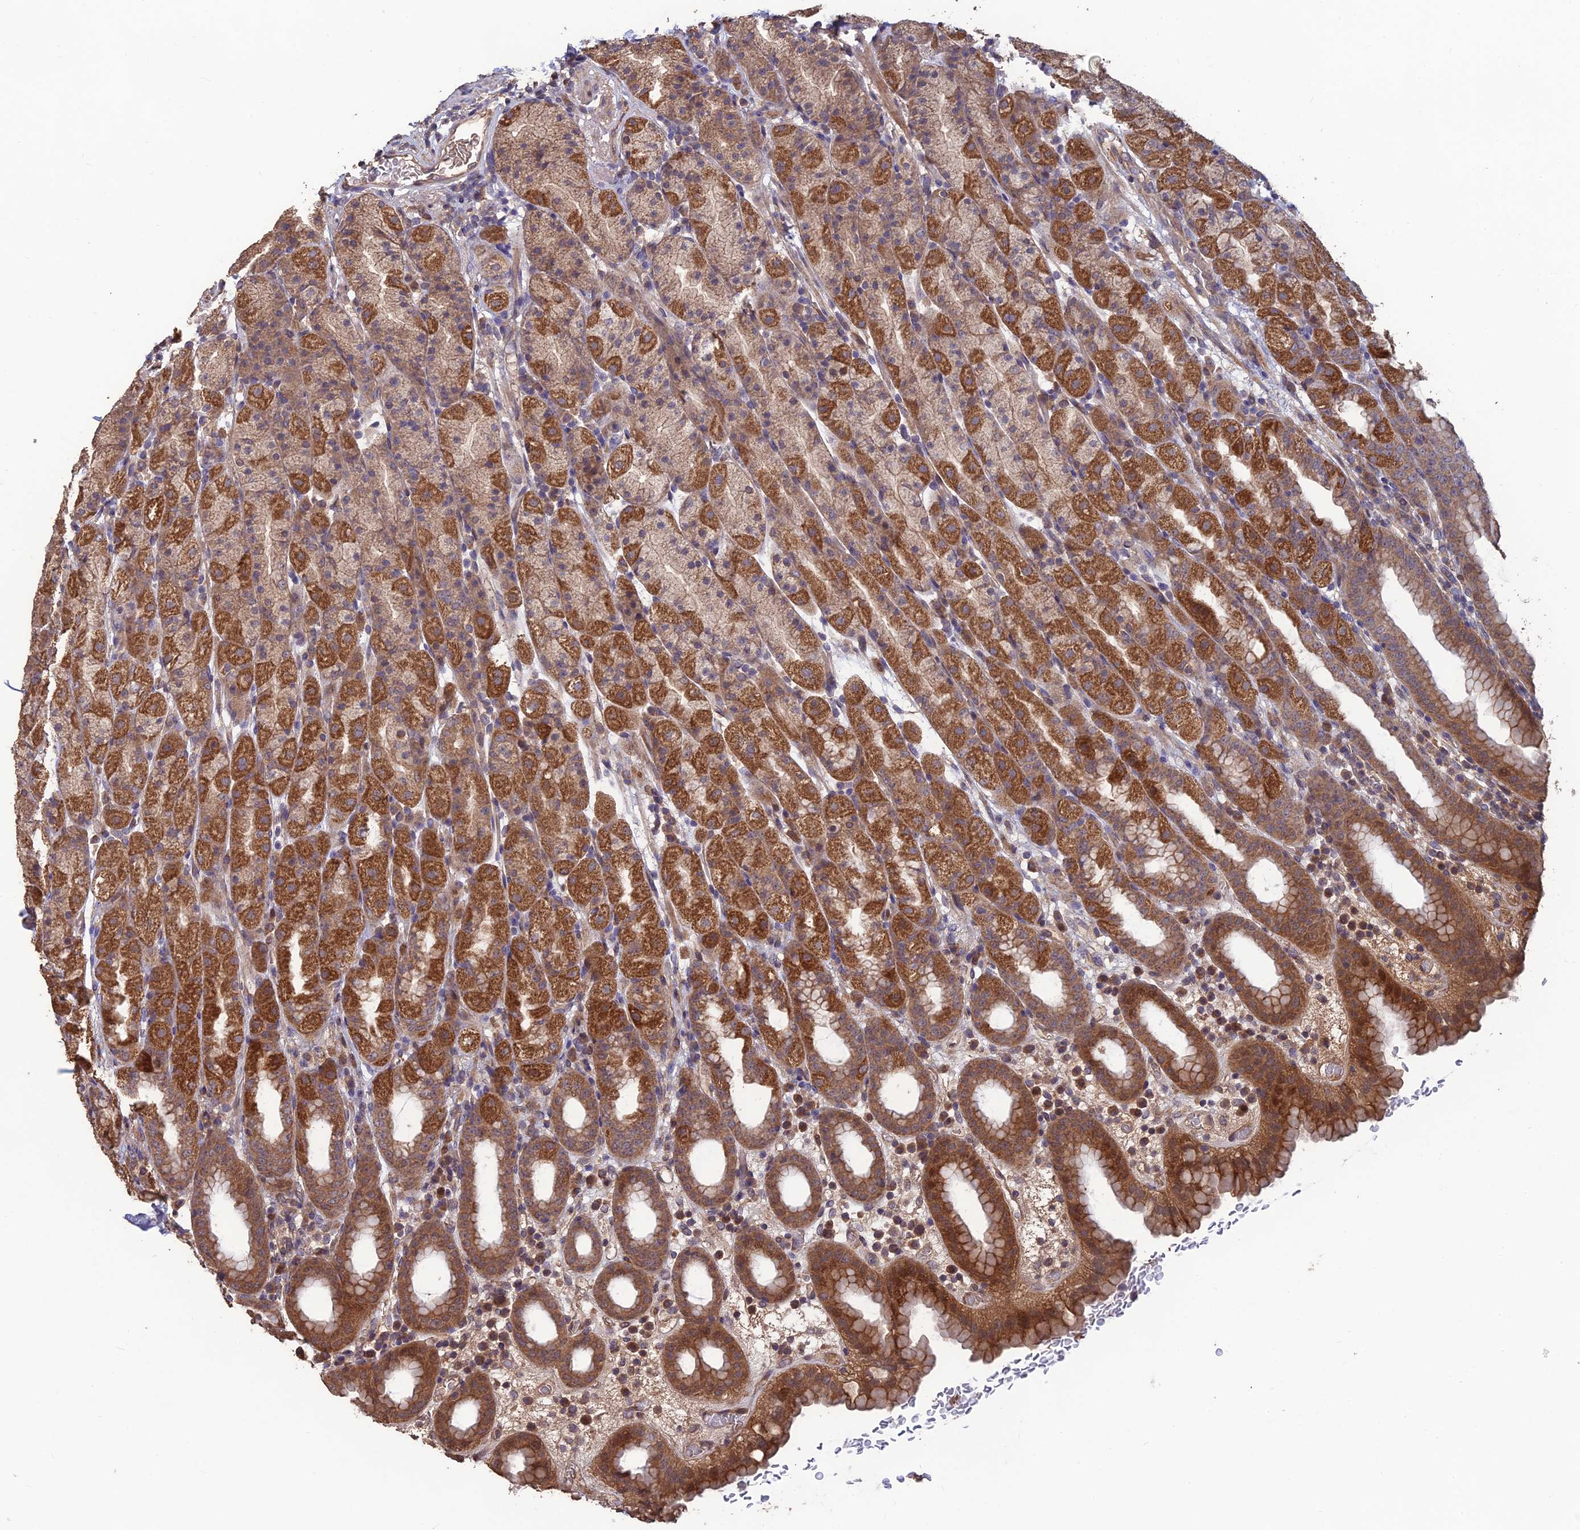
{"staining": {"intensity": "moderate", "quantity": ">75%", "location": "cytoplasmic/membranous"}, "tissue": "stomach", "cell_type": "Glandular cells", "image_type": "normal", "snomed": [{"axis": "morphology", "description": "Normal tissue, NOS"}, {"axis": "topography", "description": "Stomach, upper"}], "caption": "The histopathology image demonstrates immunohistochemical staining of unremarkable stomach. There is moderate cytoplasmic/membranous positivity is appreciated in approximately >75% of glandular cells.", "gene": "SHISA5", "patient": {"sex": "male", "age": 68}}